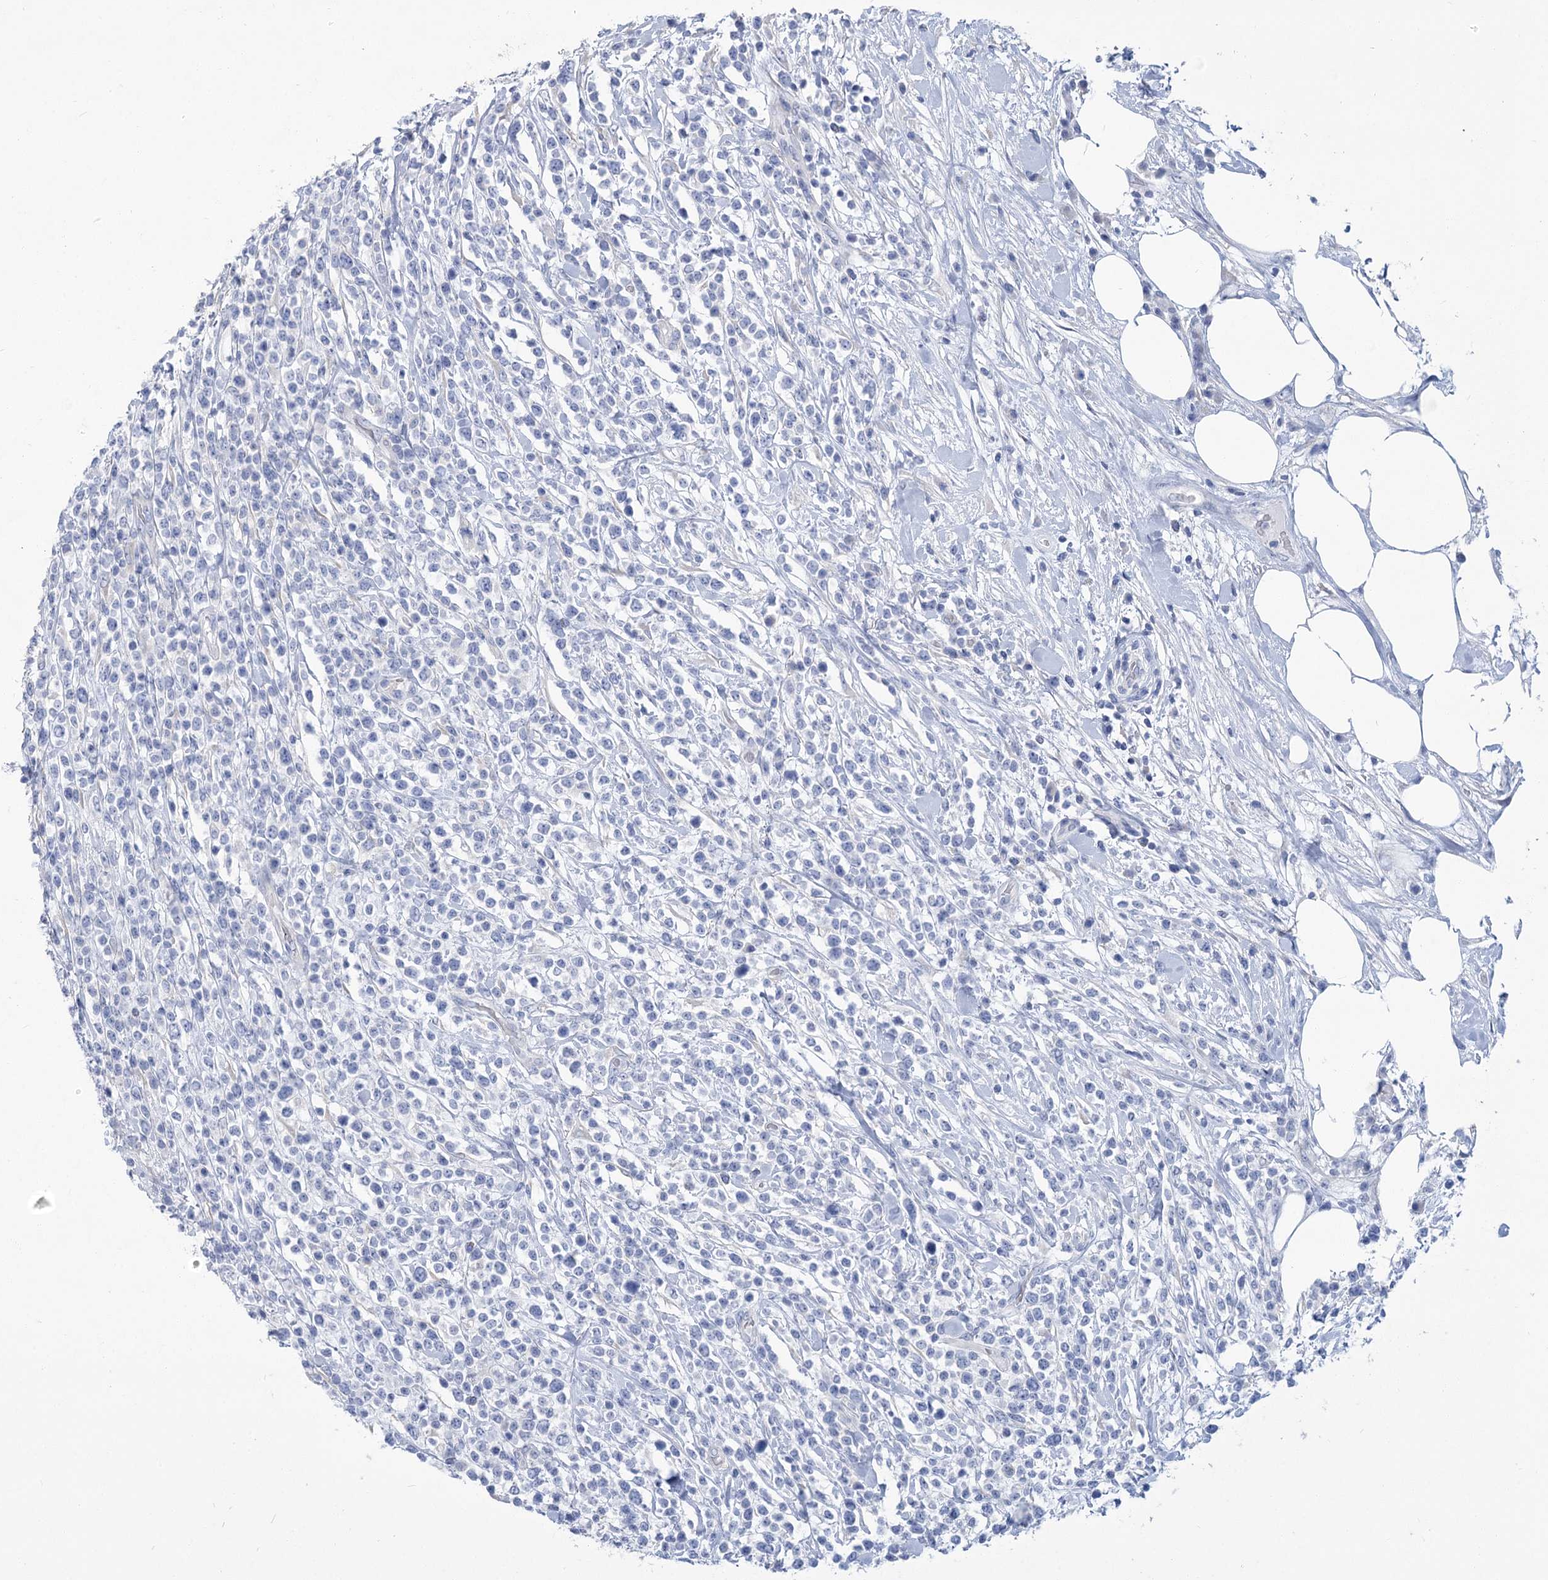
{"staining": {"intensity": "negative", "quantity": "none", "location": "none"}, "tissue": "lymphoma", "cell_type": "Tumor cells", "image_type": "cancer", "snomed": [{"axis": "morphology", "description": "Malignant lymphoma, non-Hodgkin's type, High grade"}, {"axis": "topography", "description": "Colon"}], "caption": "The photomicrograph shows no significant staining in tumor cells of high-grade malignant lymphoma, non-Hodgkin's type.", "gene": "SLC9A3", "patient": {"sex": "female", "age": 53}}